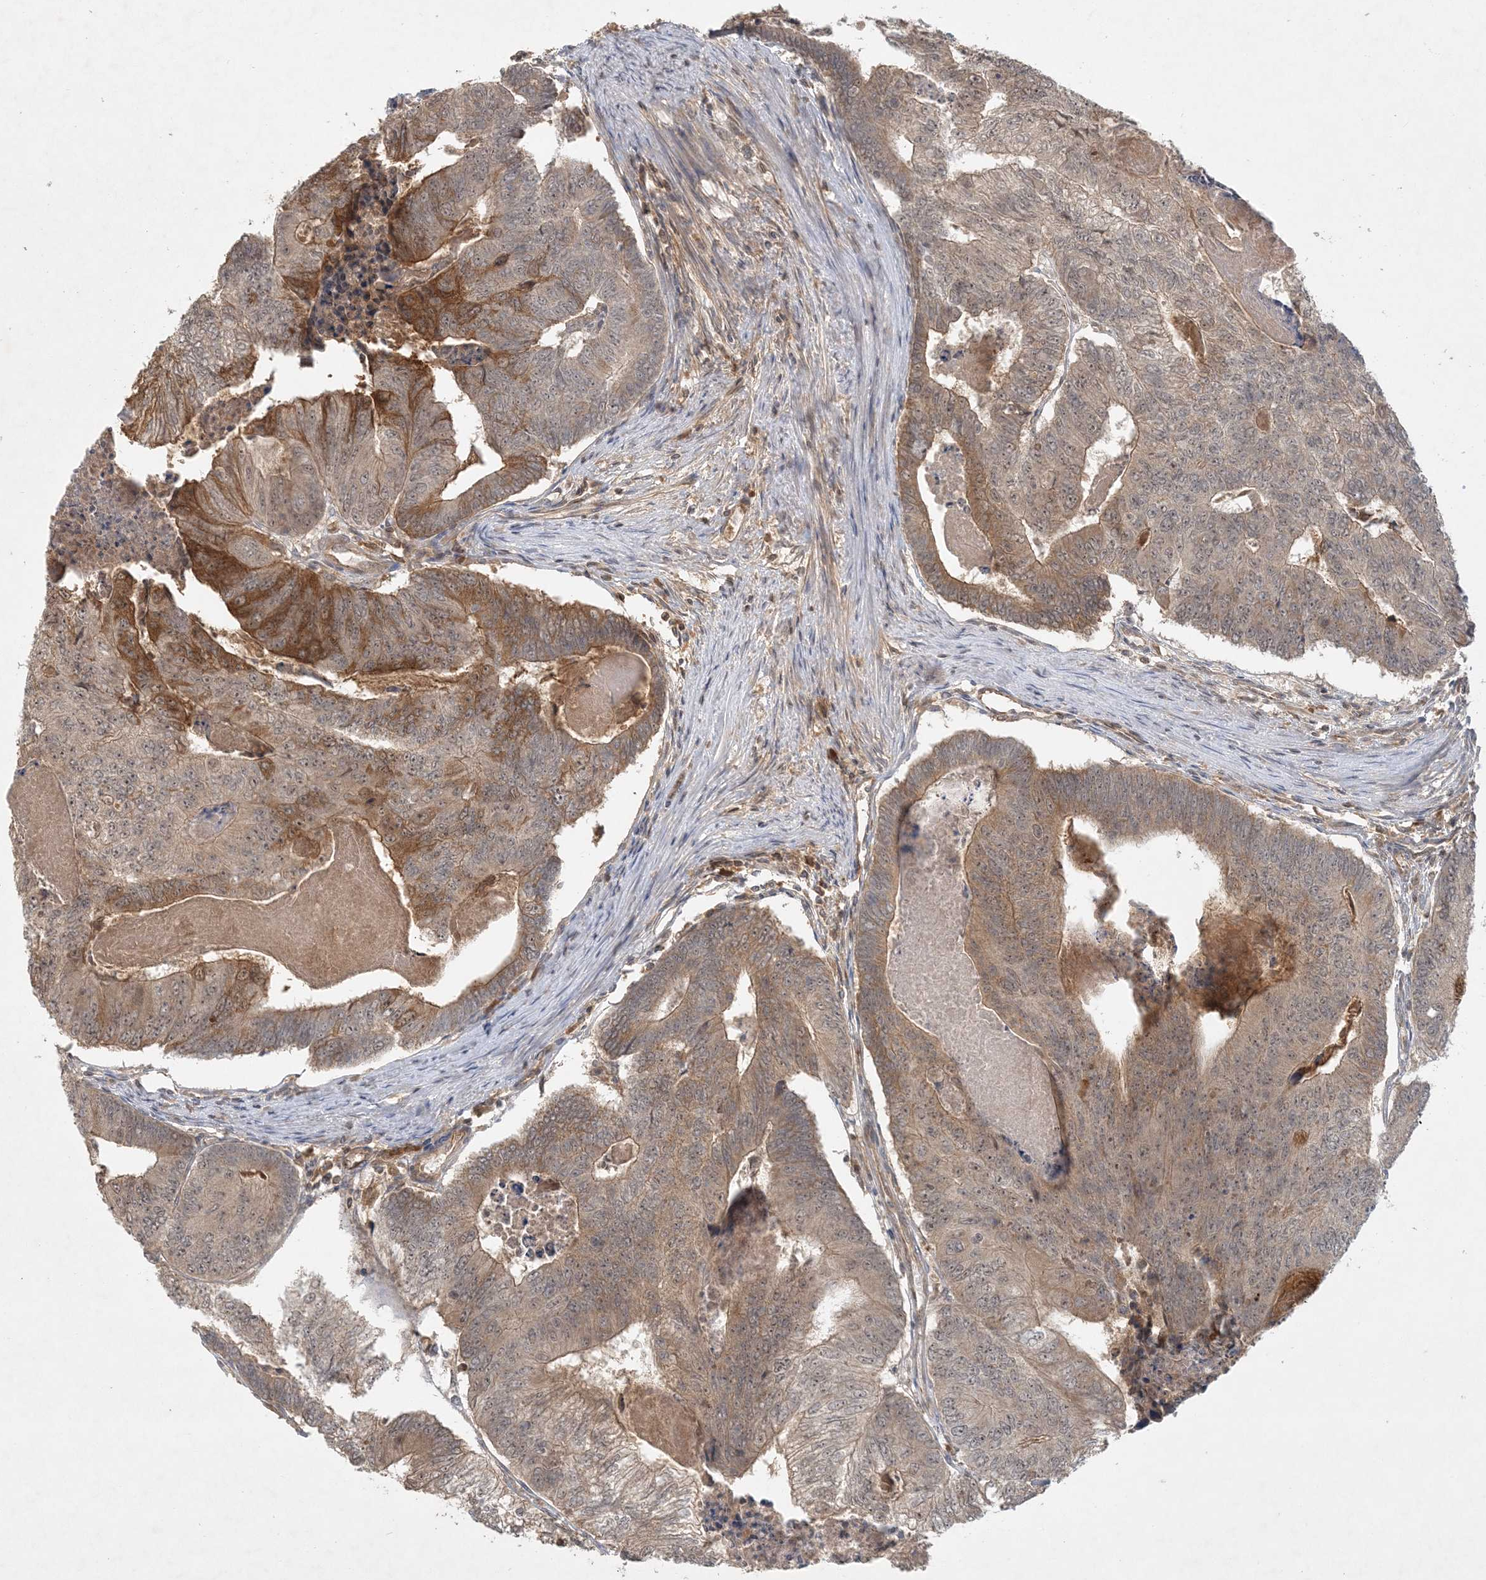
{"staining": {"intensity": "moderate", "quantity": "25%-75%", "location": "cytoplasmic/membranous,nuclear"}, "tissue": "colorectal cancer", "cell_type": "Tumor cells", "image_type": "cancer", "snomed": [{"axis": "morphology", "description": "Adenocarcinoma, NOS"}, {"axis": "topography", "description": "Colon"}], "caption": "This is a histology image of immunohistochemistry (IHC) staining of colorectal cancer, which shows moderate expression in the cytoplasmic/membranous and nuclear of tumor cells.", "gene": "ZCCHC4", "patient": {"sex": "female", "age": 67}}